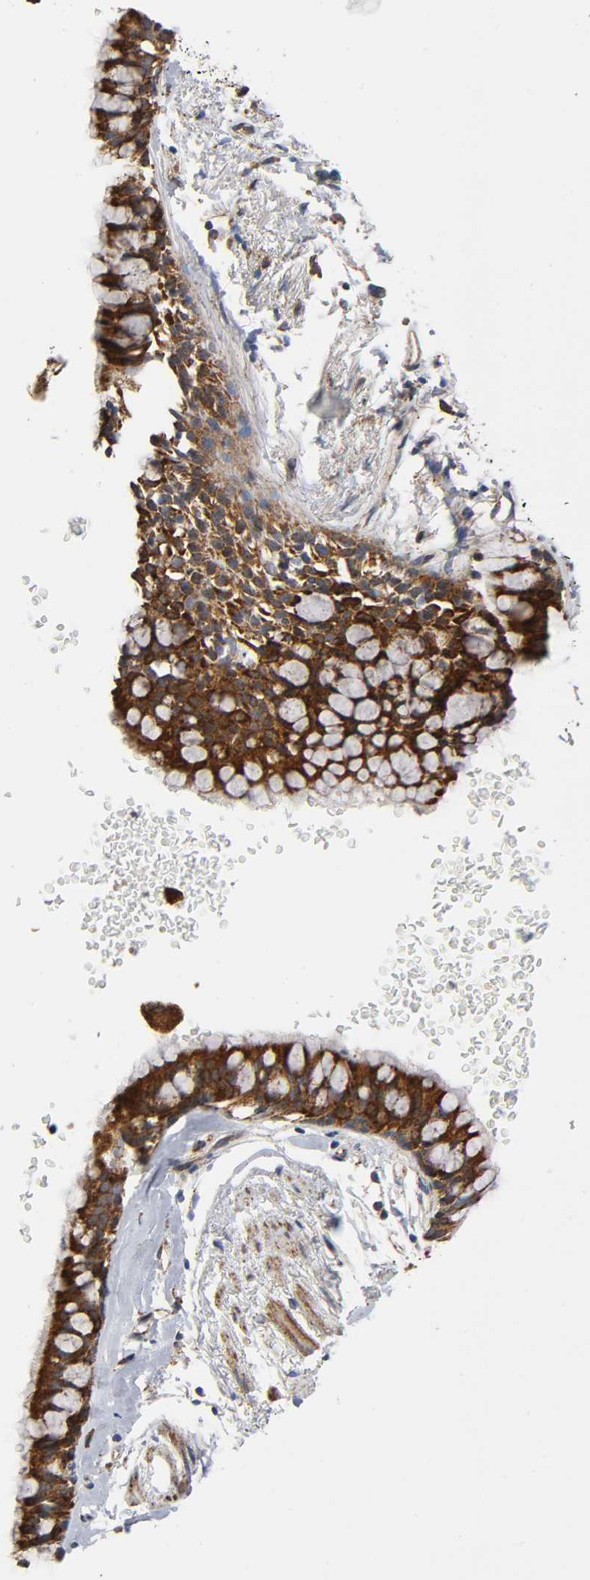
{"staining": {"intensity": "strong", "quantity": "25%-75%", "location": "cytoplasmic/membranous"}, "tissue": "bronchus", "cell_type": "Respiratory epithelial cells", "image_type": "normal", "snomed": [{"axis": "morphology", "description": "Normal tissue, NOS"}, {"axis": "topography", "description": "Bronchus"}], "caption": "High-magnification brightfield microscopy of benign bronchus stained with DAB (brown) and counterstained with hematoxylin (blue). respiratory epithelial cells exhibit strong cytoplasmic/membranous expression is identified in about25%-75% of cells.", "gene": "MAP3K1", "patient": {"sex": "female", "age": 73}}